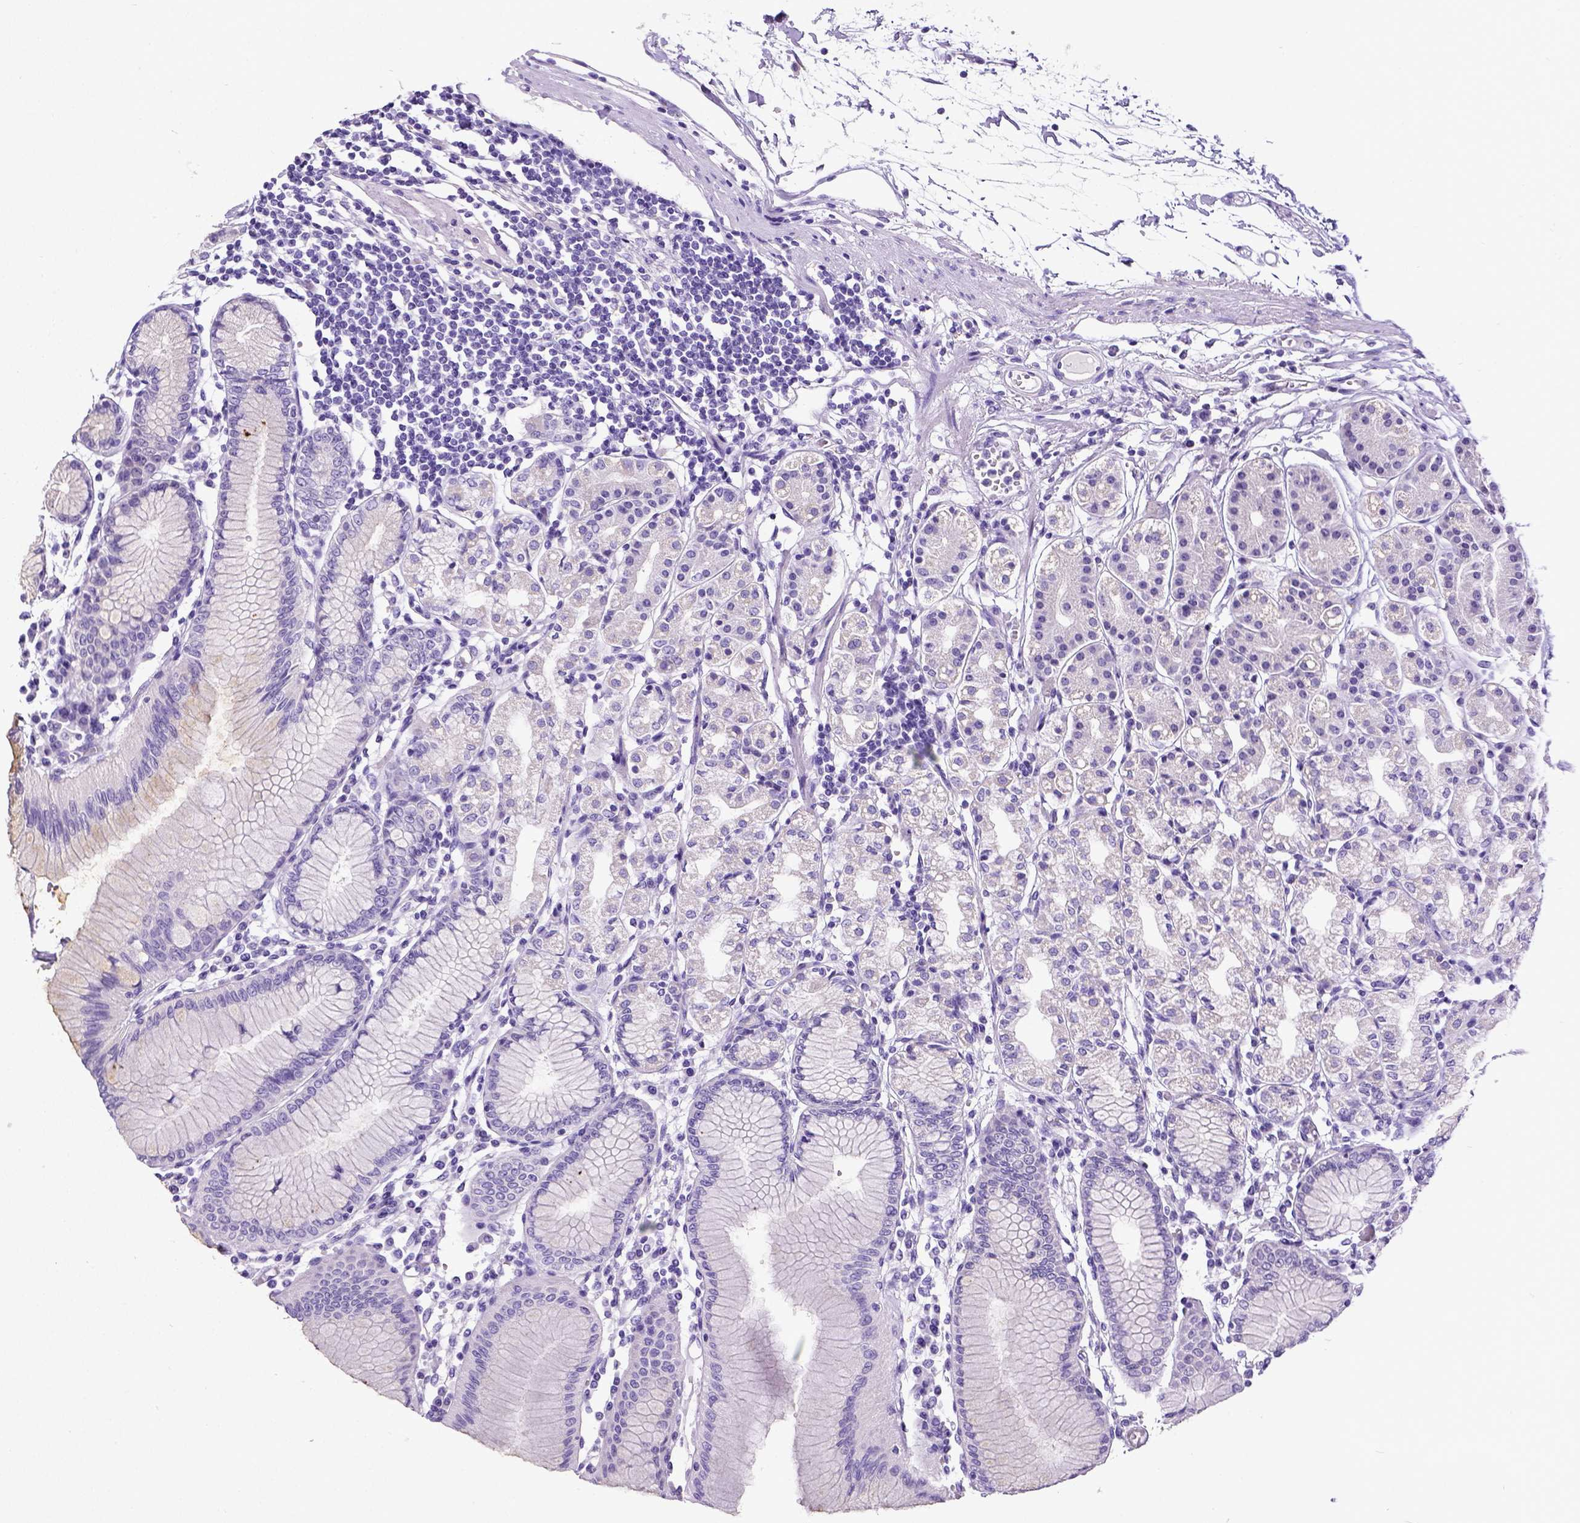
{"staining": {"intensity": "negative", "quantity": "none", "location": "none"}, "tissue": "stomach", "cell_type": "Glandular cells", "image_type": "normal", "snomed": [{"axis": "morphology", "description": "Normal tissue, NOS"}, {"axis": "topography", "description": "Skeletal muscle"}, {"axis": "topography", "description": "Stomach"}], "caption": "Immunohistochemistry (IHC) photomicrograph of benign stomach: human stomach stained with DAB (3,3'-diaminobenzidine) reveals no significant protein positivity in glandular cells. (DAB (3,3'-diaminobenzidine) IHC visualized using brightfield microscopy, high magnification).", "gene": "SATB2", "patient": {"sex": "female", "age": 57}}